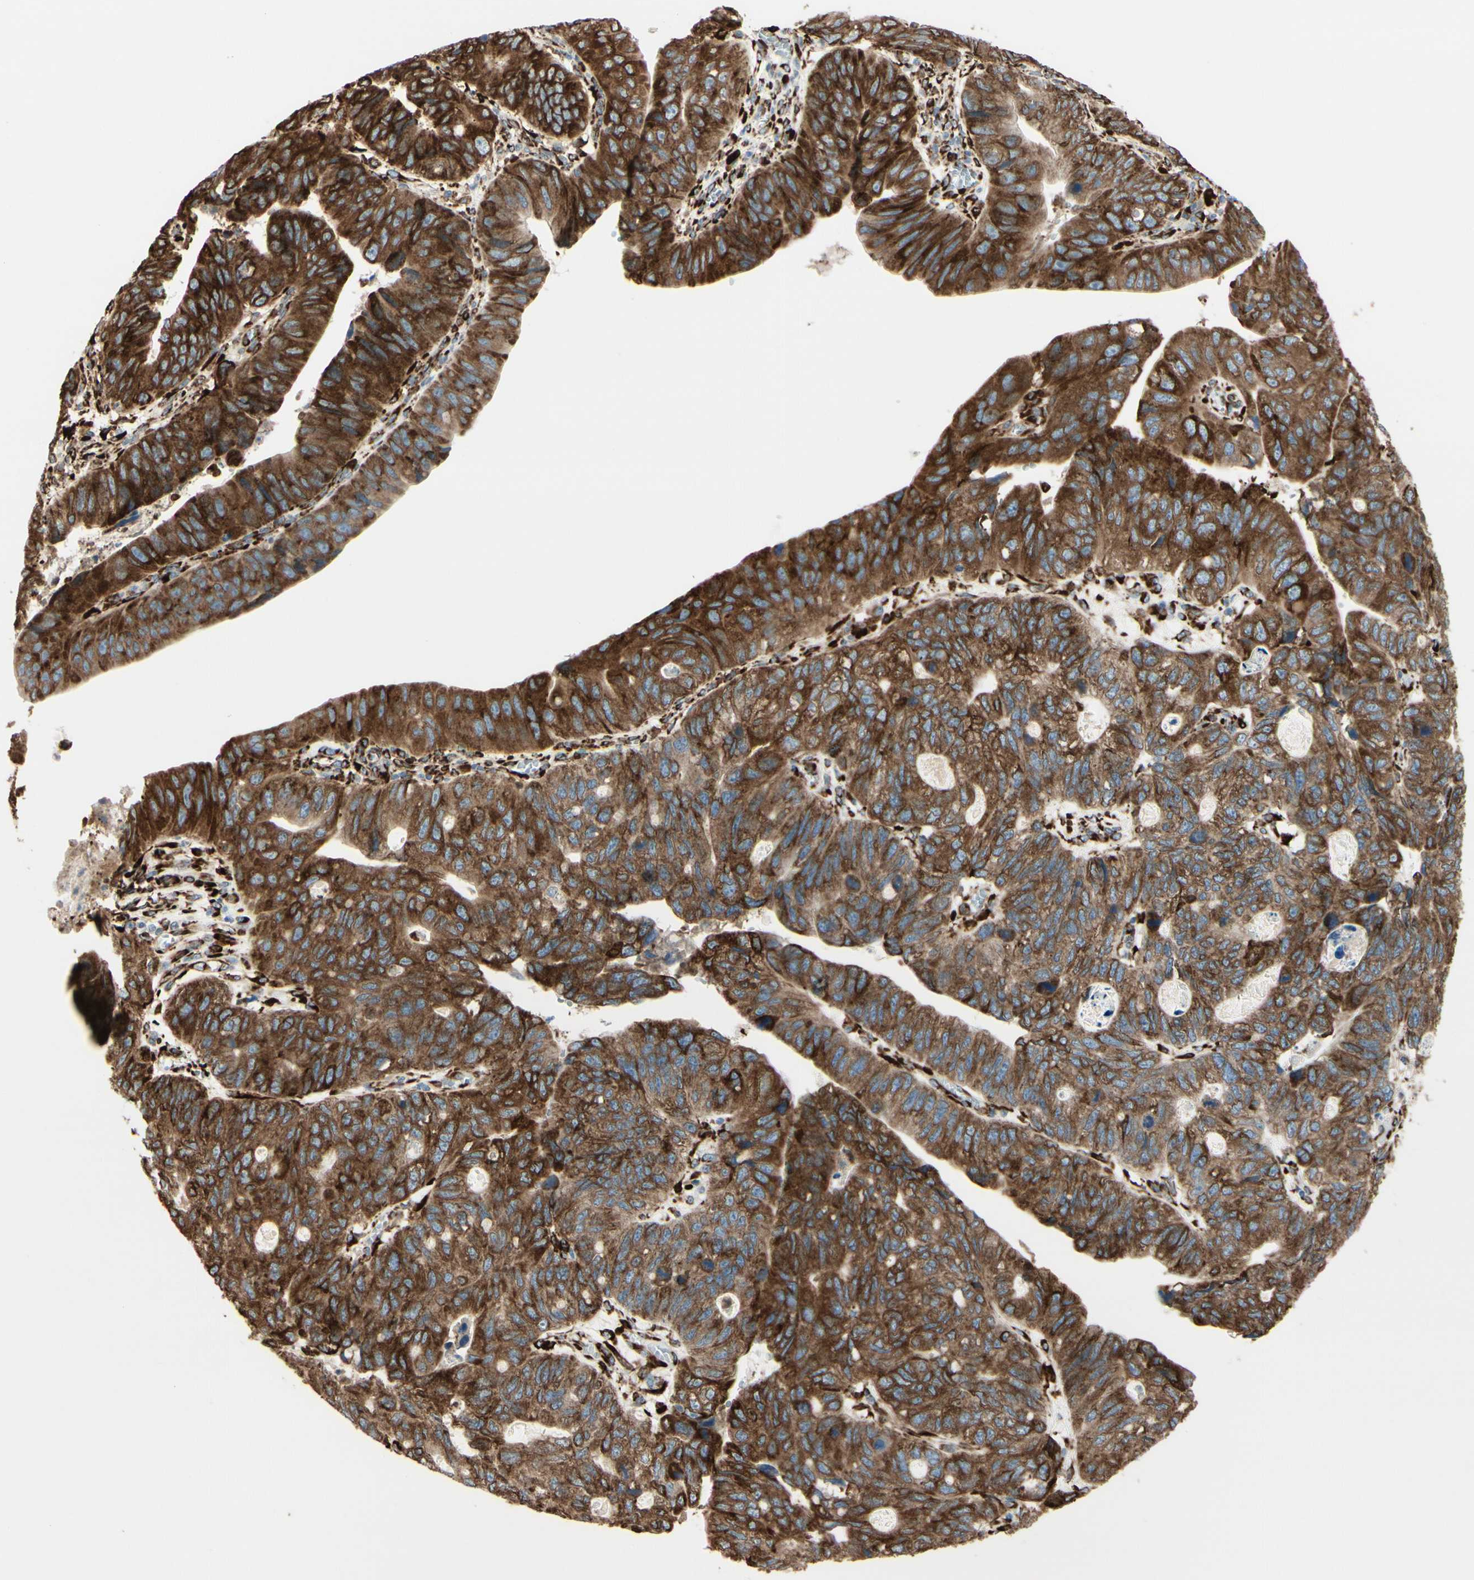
{"staining": {"intensity": "strong", "quantity": ">75%", "location": "cytoplasmic/membranous"}, "tissue": "stomach cancer", "cell_type": "Tumor cells", "image_type": "cancer", "snomed": [{"axis": "morphology", "description": "Adenocarcinoma, NOS"}, {"axis": "topography", "description": "Stomach"}], "caption": "Human stomach cancer stained for a protein (brown) exhibits strong cytoplasmic/membranous positive staining in about >75% of tumor cells.", "gene": "RRBP1", "patient": {"sex": "male", "age": 59}}